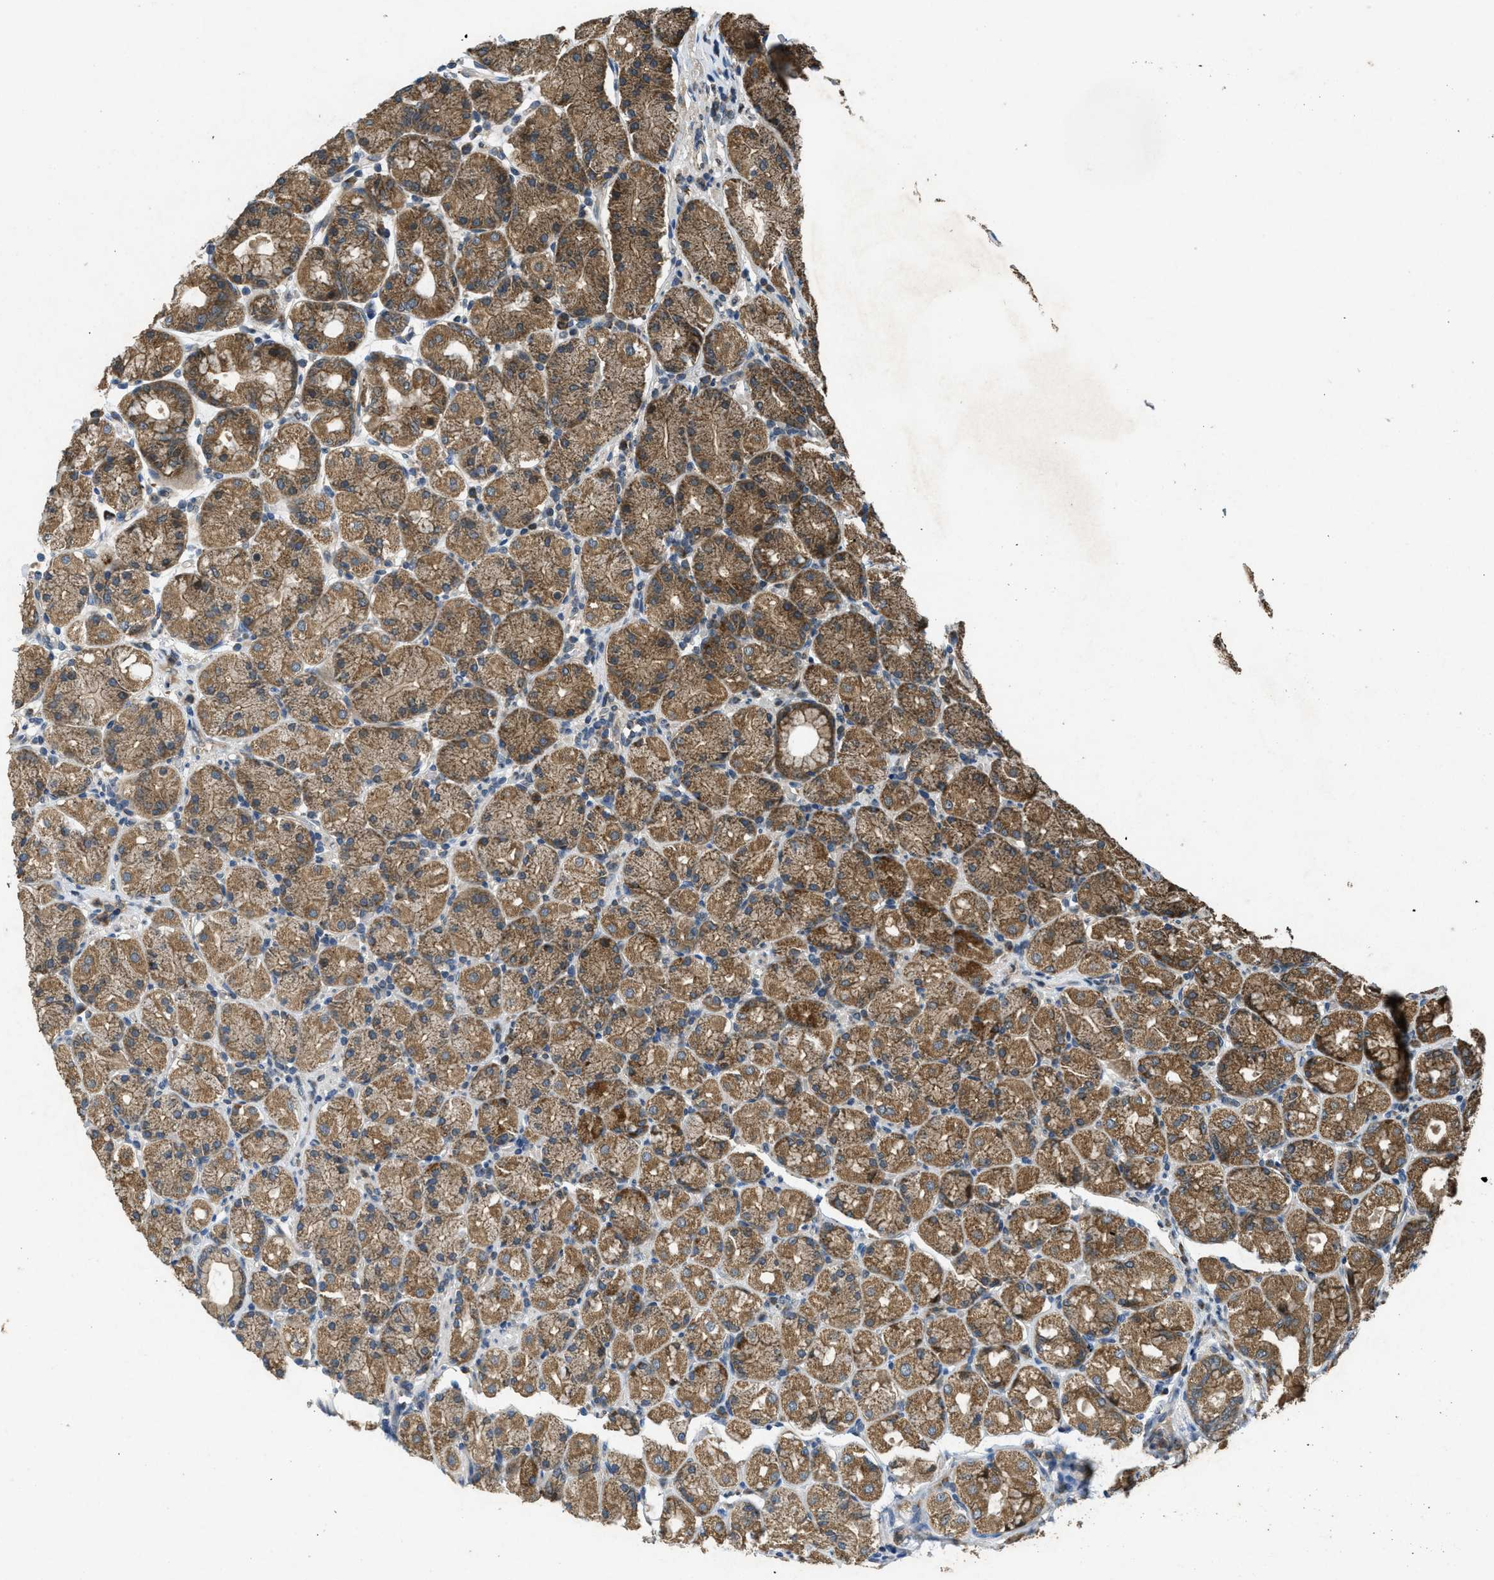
{"staining": {"intensity": "moderate", "quantity": ">75%", "location": "cytoplasmic/membranous"}, "tissue": "stomach", "cell_type": "Glandular cells", "image_type": "normal", "snomed": [{"axis": "morphology", "description": "Normal tissue, NOS"}, {"axis": "topography", "description": "Stomach, upper"}], "caption": "Protein staining shows moderate cytoplasmic/membranous staining in approximately >75% of glandular cells in unremarkable stomach.", "gene": "PPP1R15A", "patient": {"sex": "male", "age": 68}}